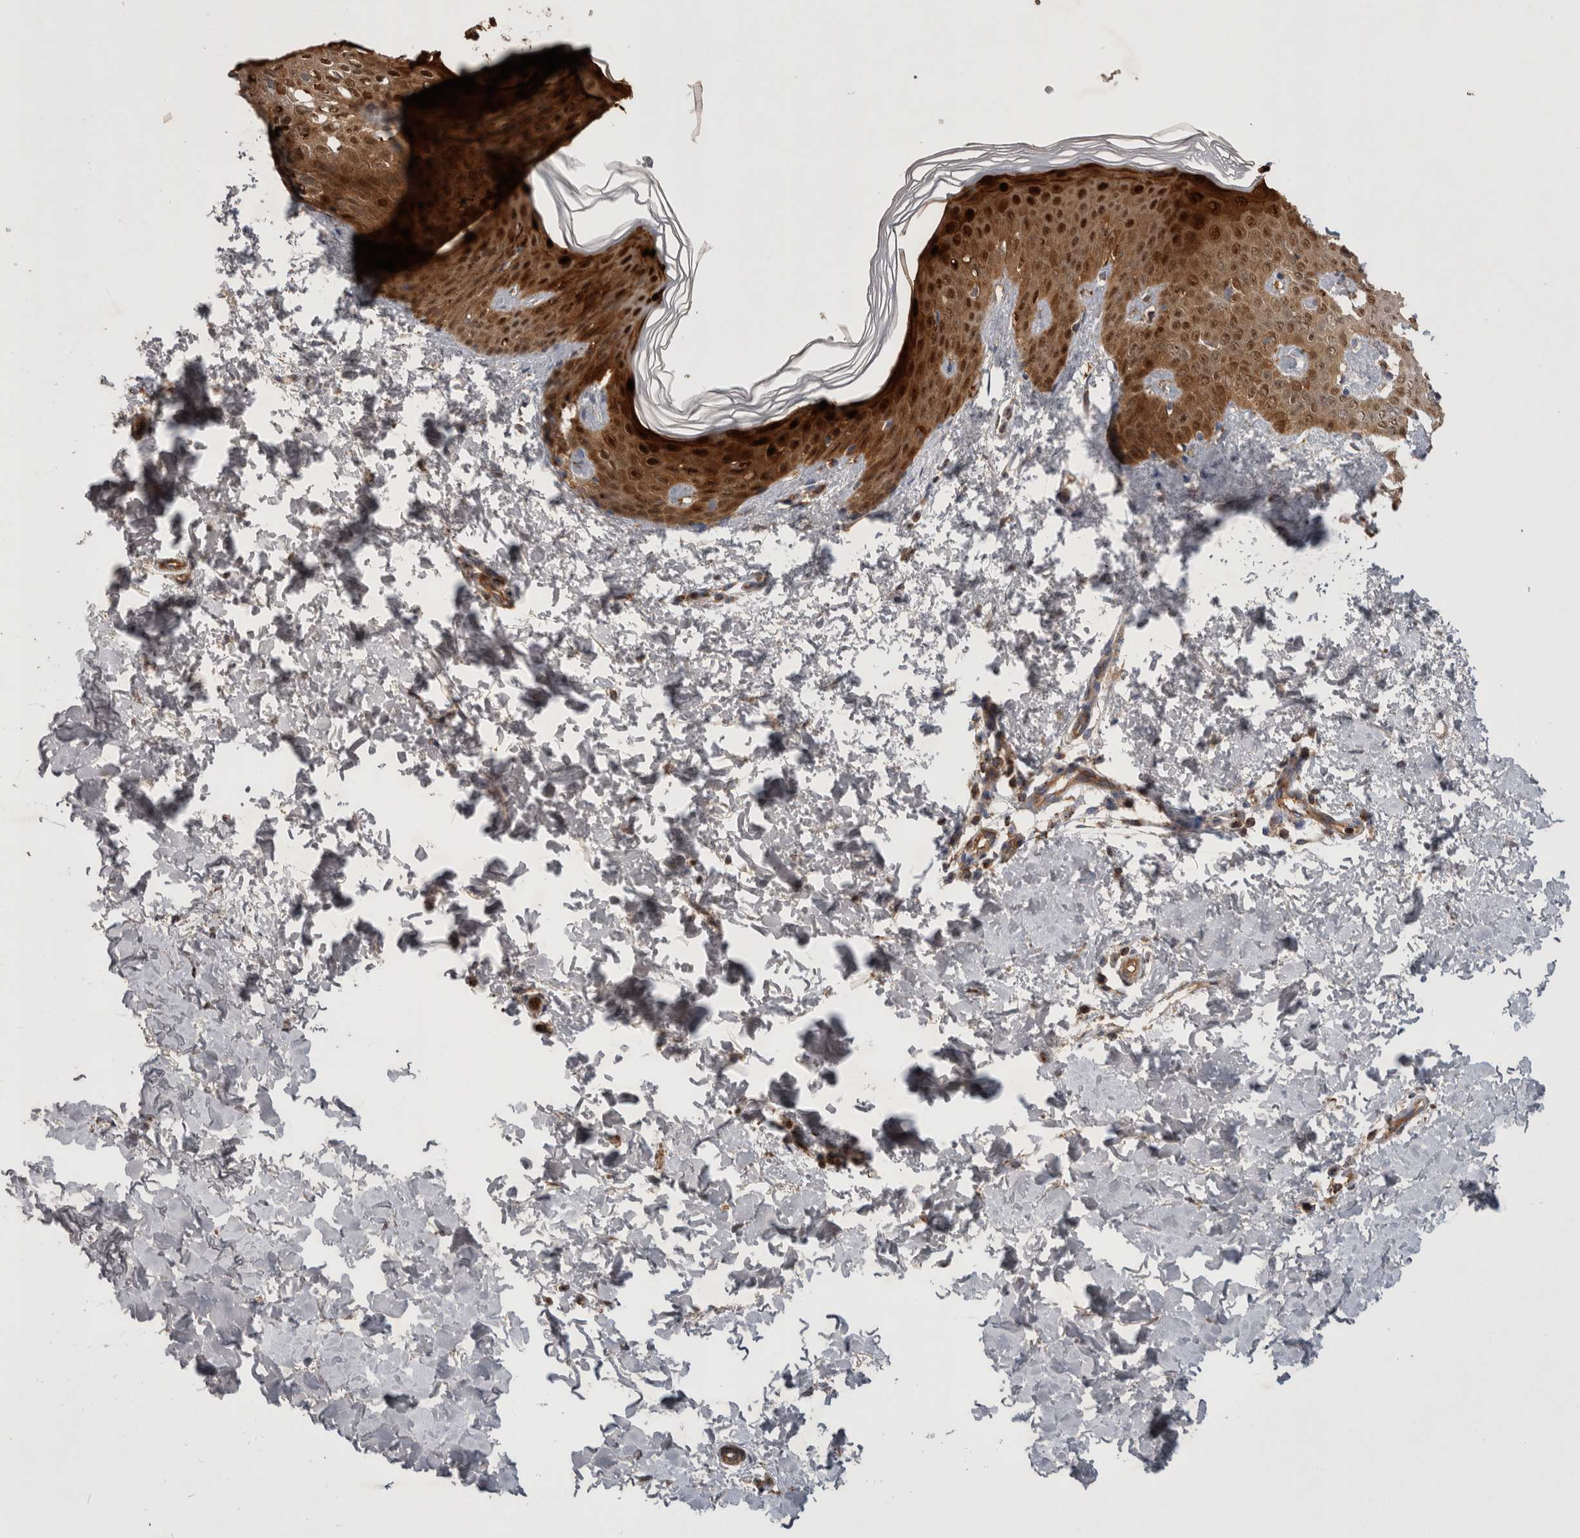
{"staining": {"intensity": "negative", "quantity": "none", "location": "none"}, "tissue": "skin", "cell_type": "Fibroblasts", "image_type": "normal", "snomed": [{"axis": "morphology", "description": "Normal tissue, NOS"}, {"axis": "morphology", "description": "Neoplasm, benign, NOS"}, {"axis": "topography", "description": "Skin"}, {"axis": "topography", "description": "Soft tissue"}], "caption": "The IHC image has no significant staining in fibroblasts of skin. The staining is performed using DAB (3,3'-diaminobenzidine) brown chromogen with nuclei counter-stained in using hematoxylin.", "gene": "SFXN2", "patient": {"sex": "male", "age": 26}}